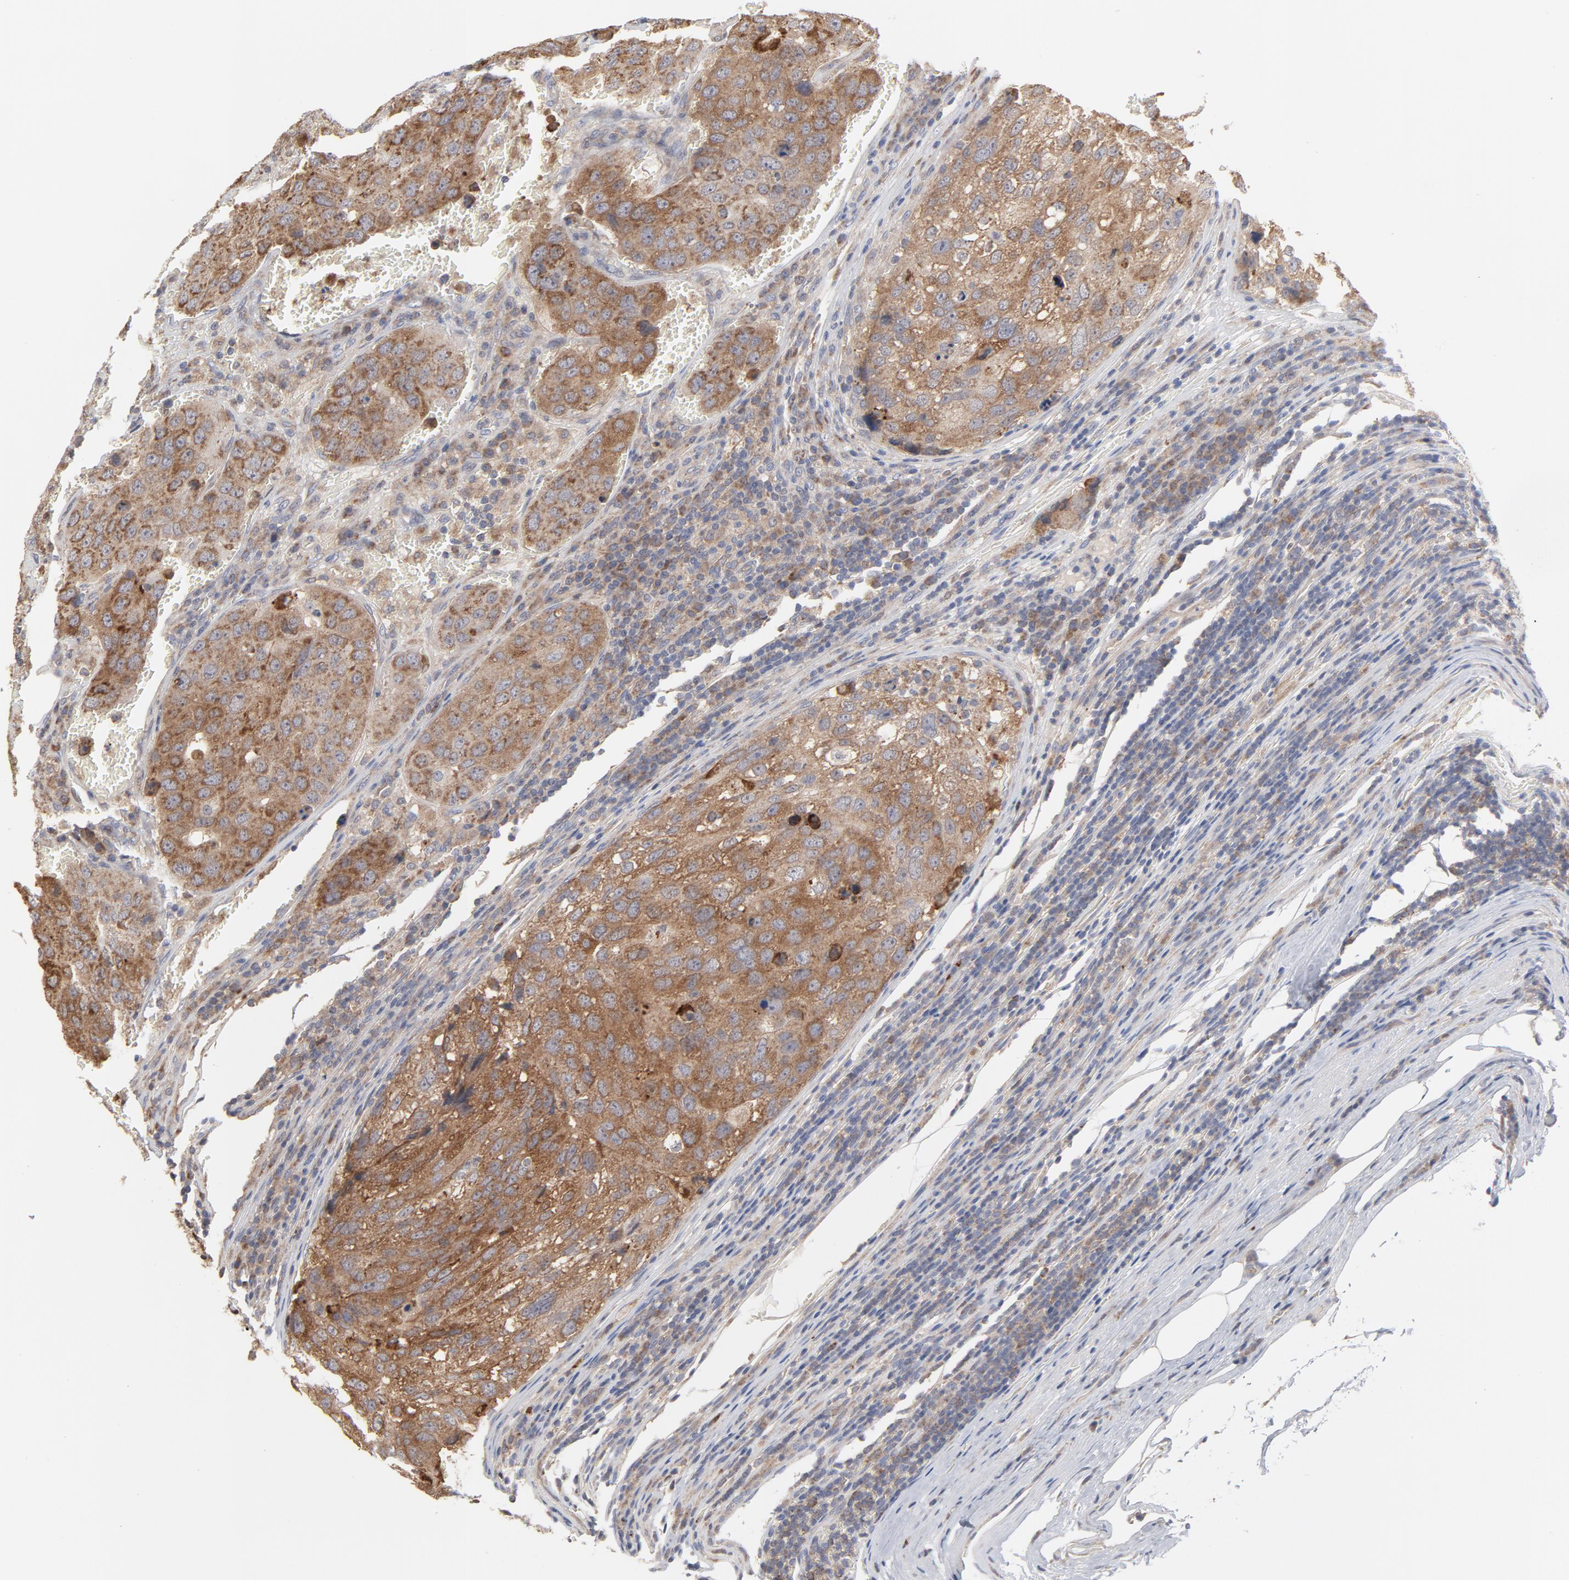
{"staining": {"intensity": "moderate", "quantity": ">75%", "location": "cytoplasmic/membranous"}, "tissue": "urothelial cancer", "cell_type": "Tumor cells", "image_type": "cancer", "snomed": [{"axis": "morphology", "description": "Urothelial carcinoma, High grade"}, {"axis": "topography", "description": "Lymph node"}, {"axis": "topography", "description": "Urinary bladder"}], "caption": "Brown immunohistochemical staining in human high-grade urothelial carcinoma exhibits moderate cytoplasmic/membranous staining in approximately >75% of tumor cells.", "gene": "PPFIBP2", "patient": {"sex": "male", "age": 51}}